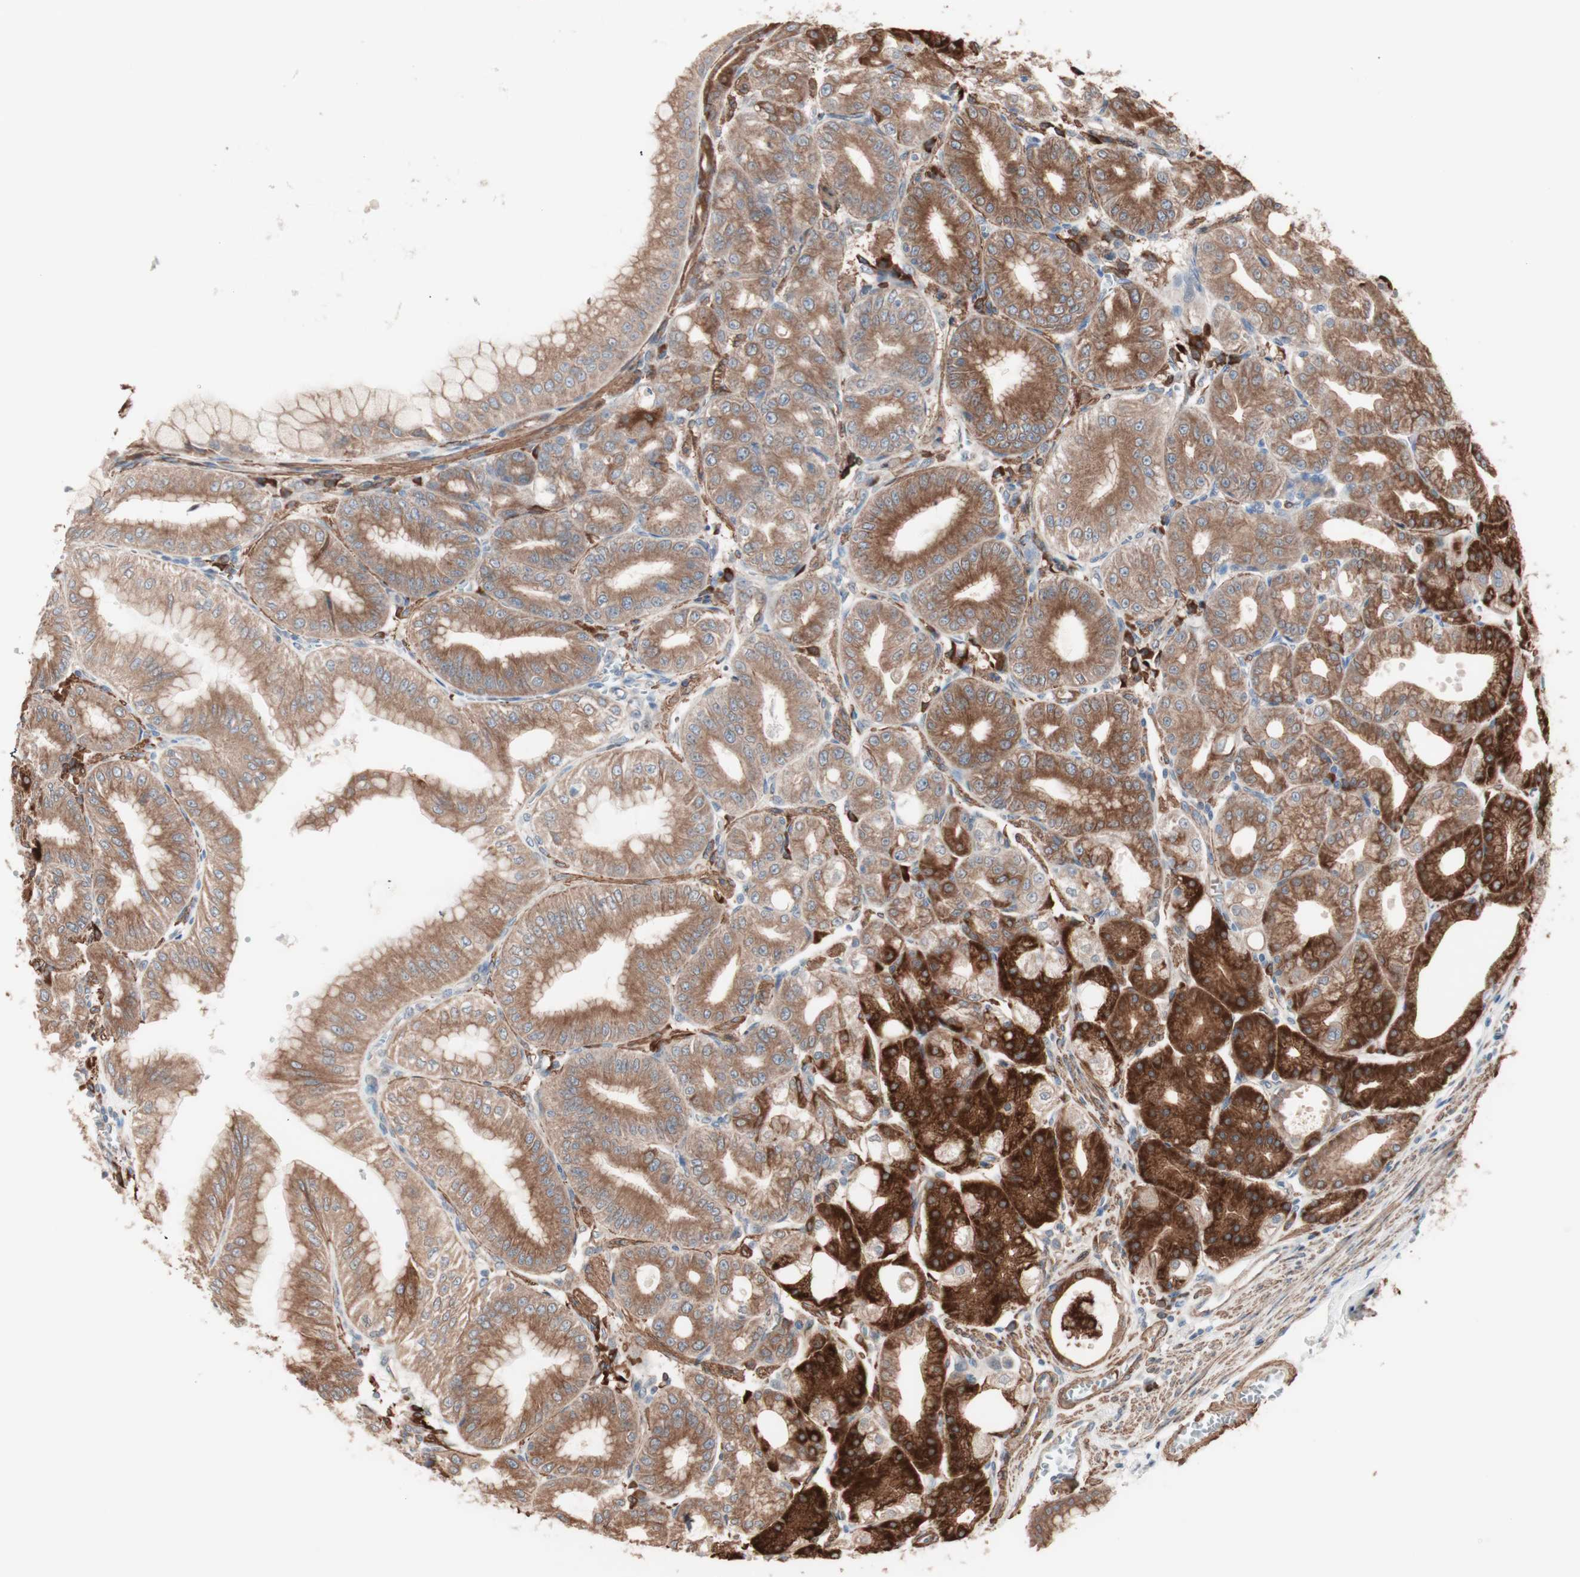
{"staining": {"intensity": "moderate", "quantity": ">75%", "location": "cytoplasmic/membranous"}, "tissue": "stomach", "cell_type": "Glandular cells", "image_type": "normal", "snomed": [{"axis": "morphology", "description": "Normal tissue, NOS"}, {"axis": "topography", "description": "Stomach, lower"}], "caption": "The micrograph exhibits staining of unremarkable stomach, revealing moderate cytoplasmic/membranous protein staining (brown color) within glandular cells.", "gene": "ALG5", "patient": {"sex": "male", "age": 71}}